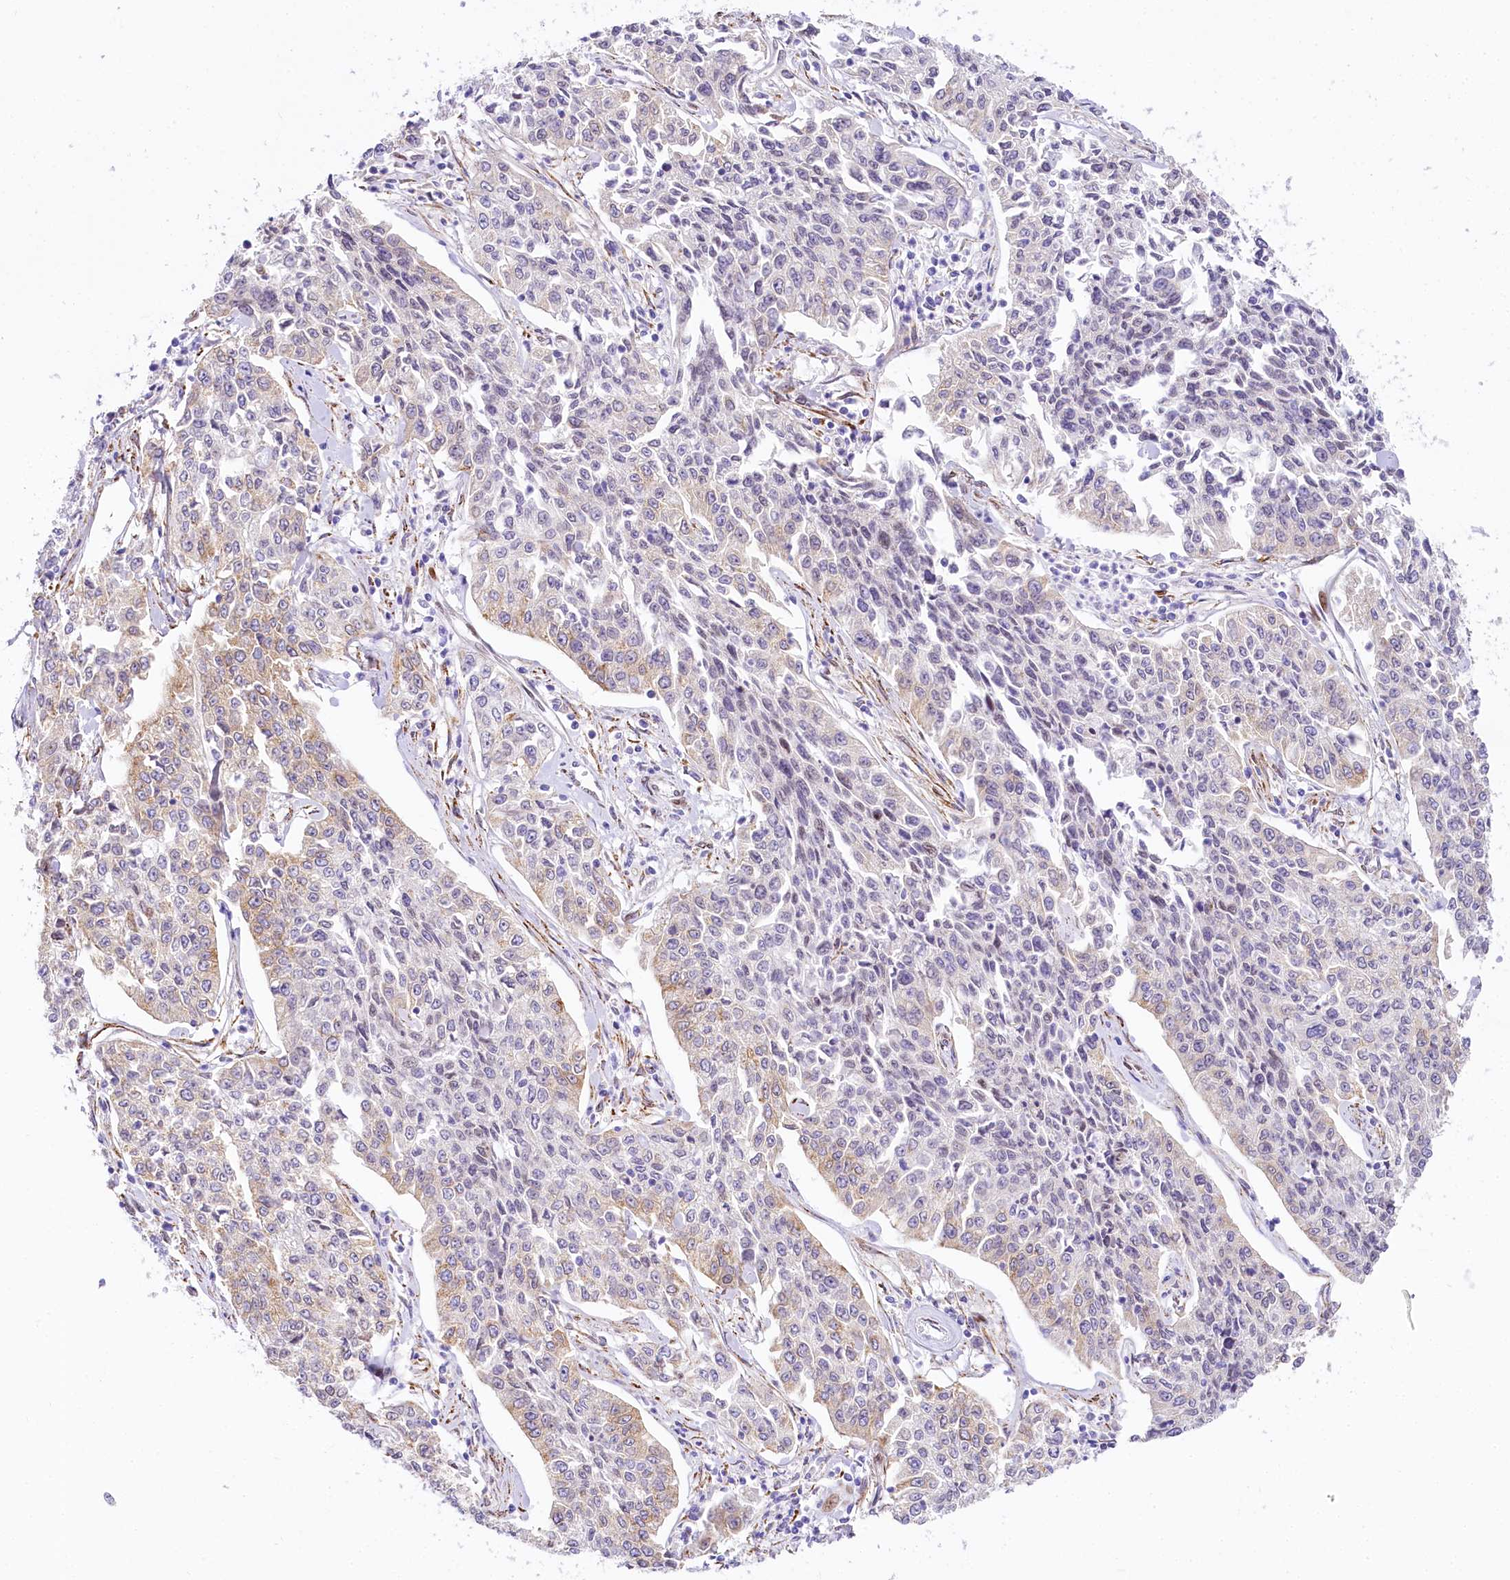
{"staining": {"intensity": "weak", "quantity": "25%-75%", "location": "cytoplasmic/membranous"}, "tissue": "cervical cancer", "cell_type": "Tumor cells", "image_type": "cancer", "snomed": [{"axis": "morphology", "description": "Squamous cell carcinoma, NOS"}, {"axis": "topography", "description": "Cervix"}], "caption": "Immunohistochemistry (IHC) of human squamous cell carcinoma (cervical) displays low levels of weak cytoplasmic/membranous staining in approximately 25%-75% of tumor cells. (Brightfield microscopy of DAB IHC at high magnification).", "gene": "PPIP5K2", "patient": {"sex": "female", "age": 35}}